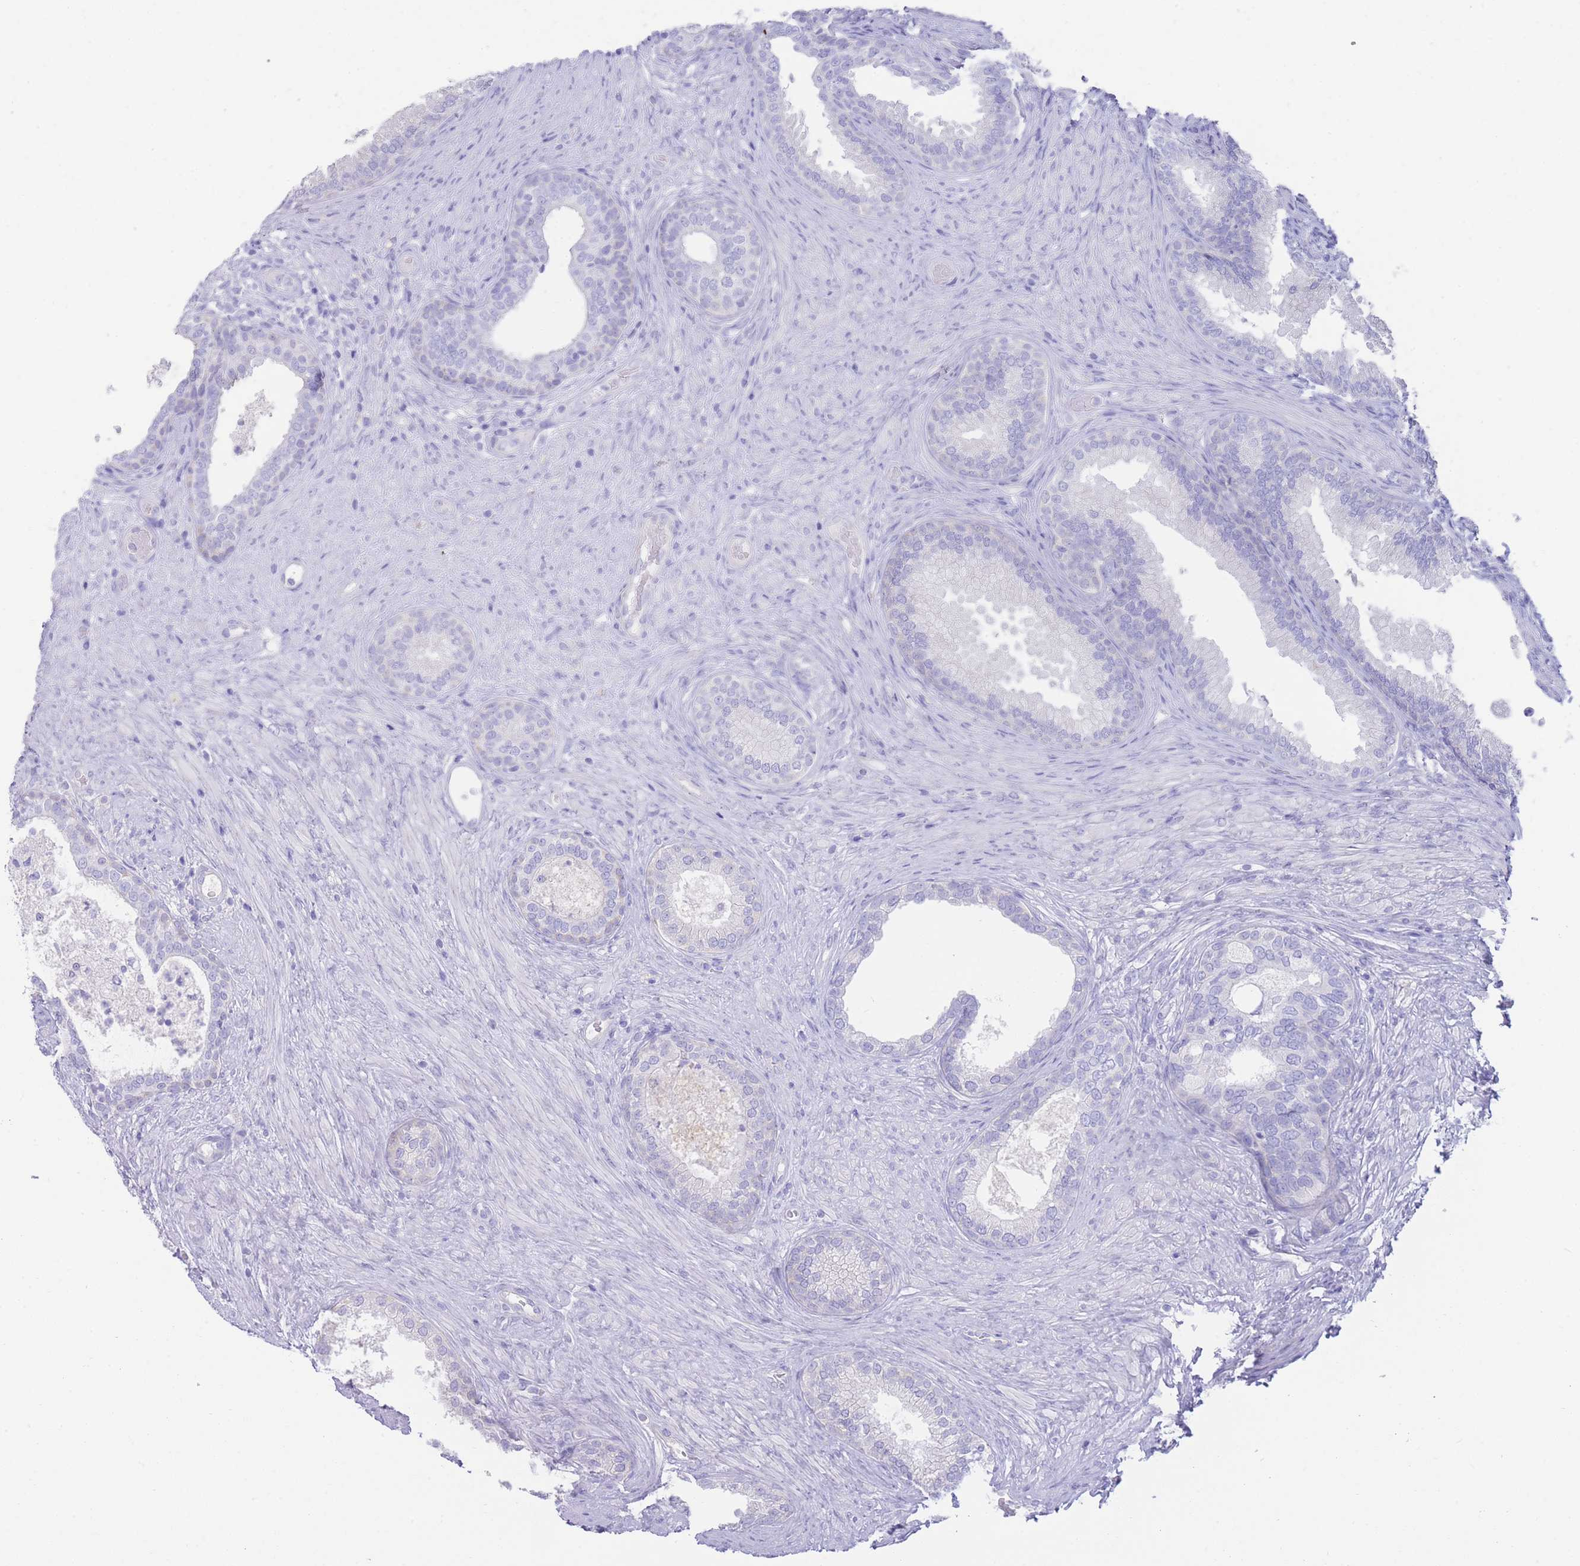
{"staining": {"intensity": "negative", "quantity": "none", "location": "none"}, "tissue": "prostate", "cell_type": "Glandular cells", "image_type": "normal", "snomed": [{"axis": "morphology", "description": "Normal tissue, NOS"}, {"axis": "topography", "description": "Prostate"}], "caption": "This is a histopathology image of IHC staining of normal prostate, which shows no expression in glandular cells.", "gene": "LRRC37A2", "patient": {"sex": "male", "age": 76}}